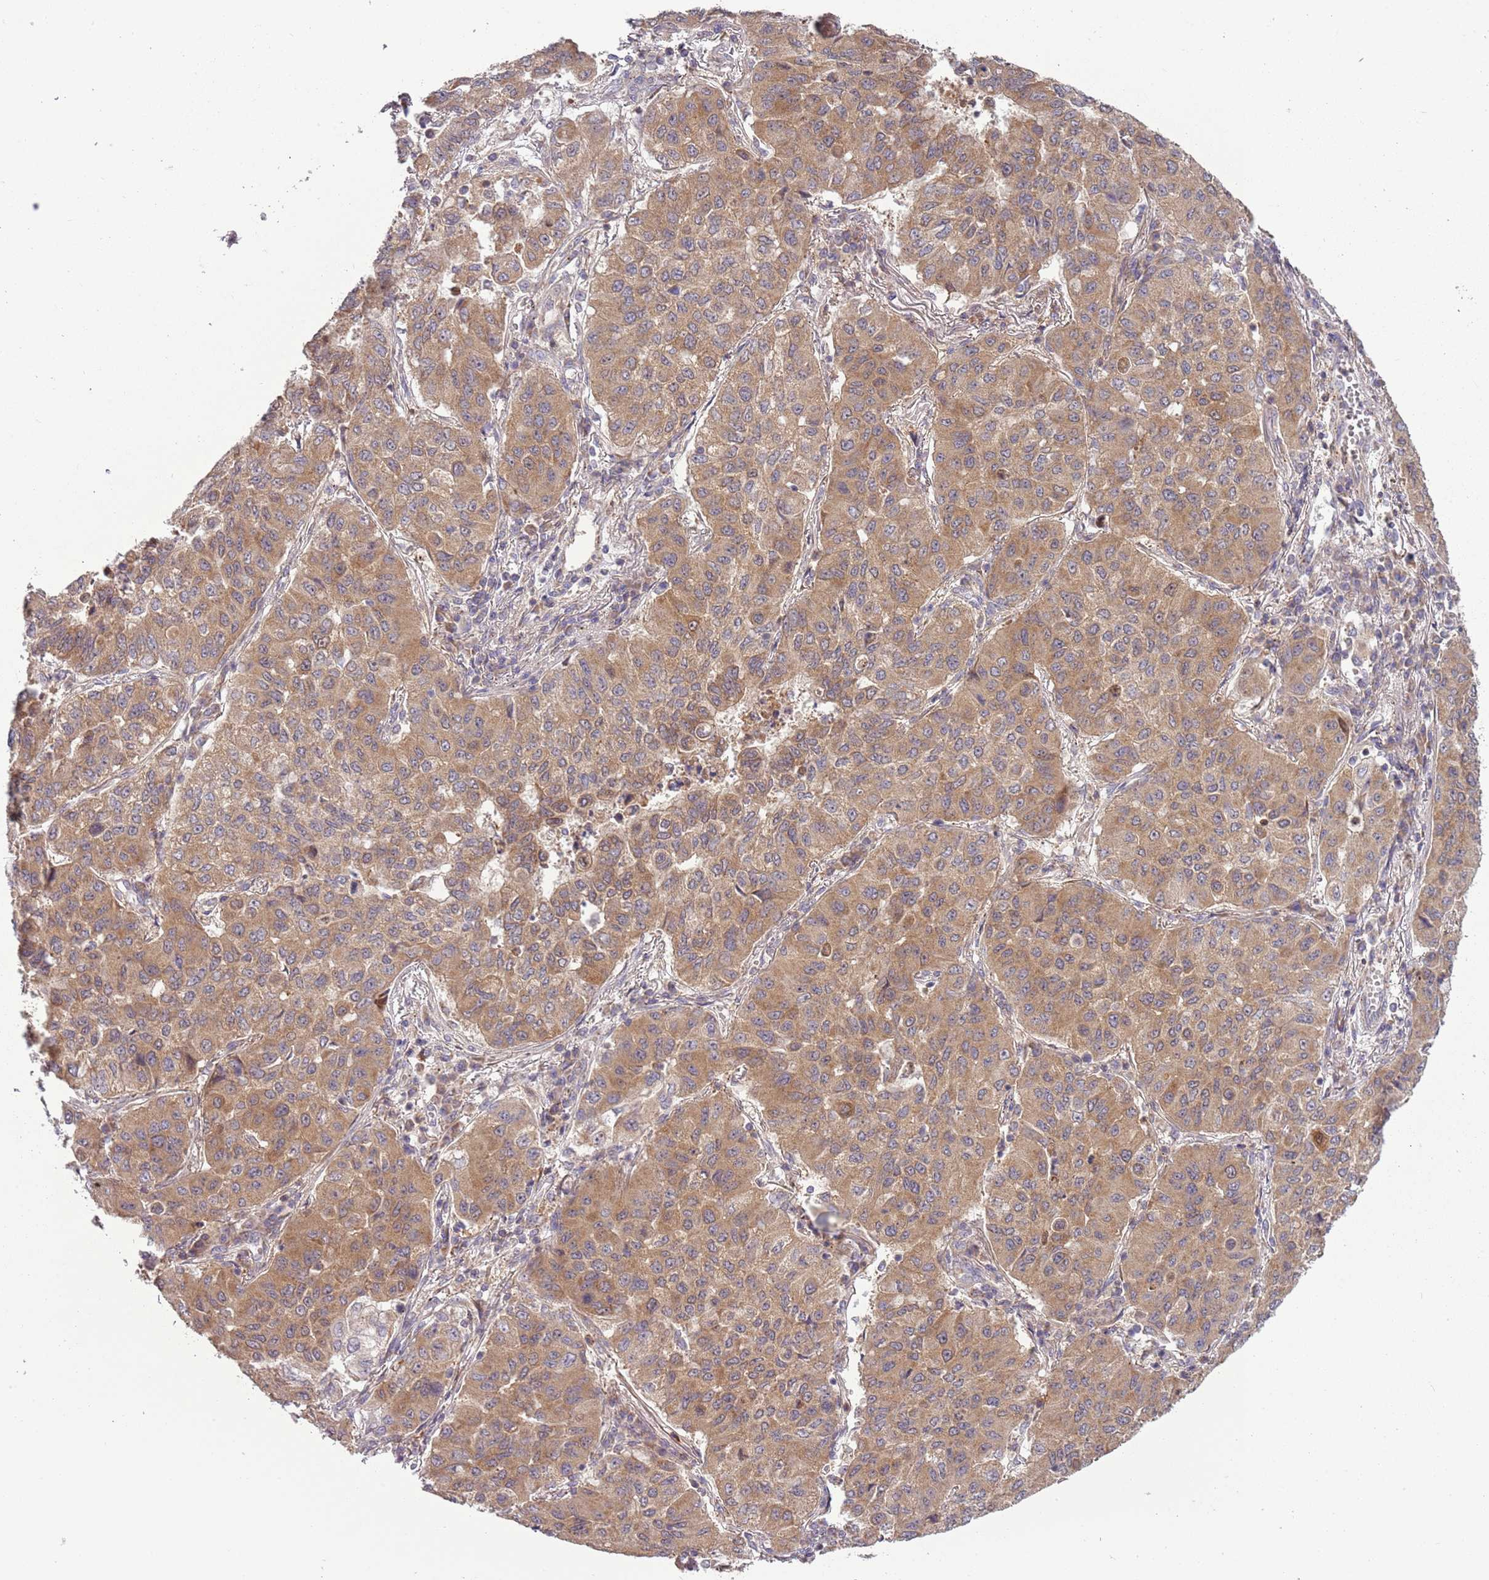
{"staining": {"intensity": "moderate", "quantity": ">75%", "location": "cytoplasmic/membranous"}, "tissue": "lung cancer", "cell_type": "Tumor cells", "image_type": "cancer", "snomed": [{"axis": "morphology", "description": "Squamous cell carcinoma, NOS"}, {"axis": "topography", "description": "Lung"}], "caption": "Human lung cancer (squamous cell carcinoma) stained for a protein (brown) displays moderate cytoplasmic/membranous positive expression in about >75% of tumor cells.", "gene": "DTD2", "patient": {"sex": "male", "age": 74}}